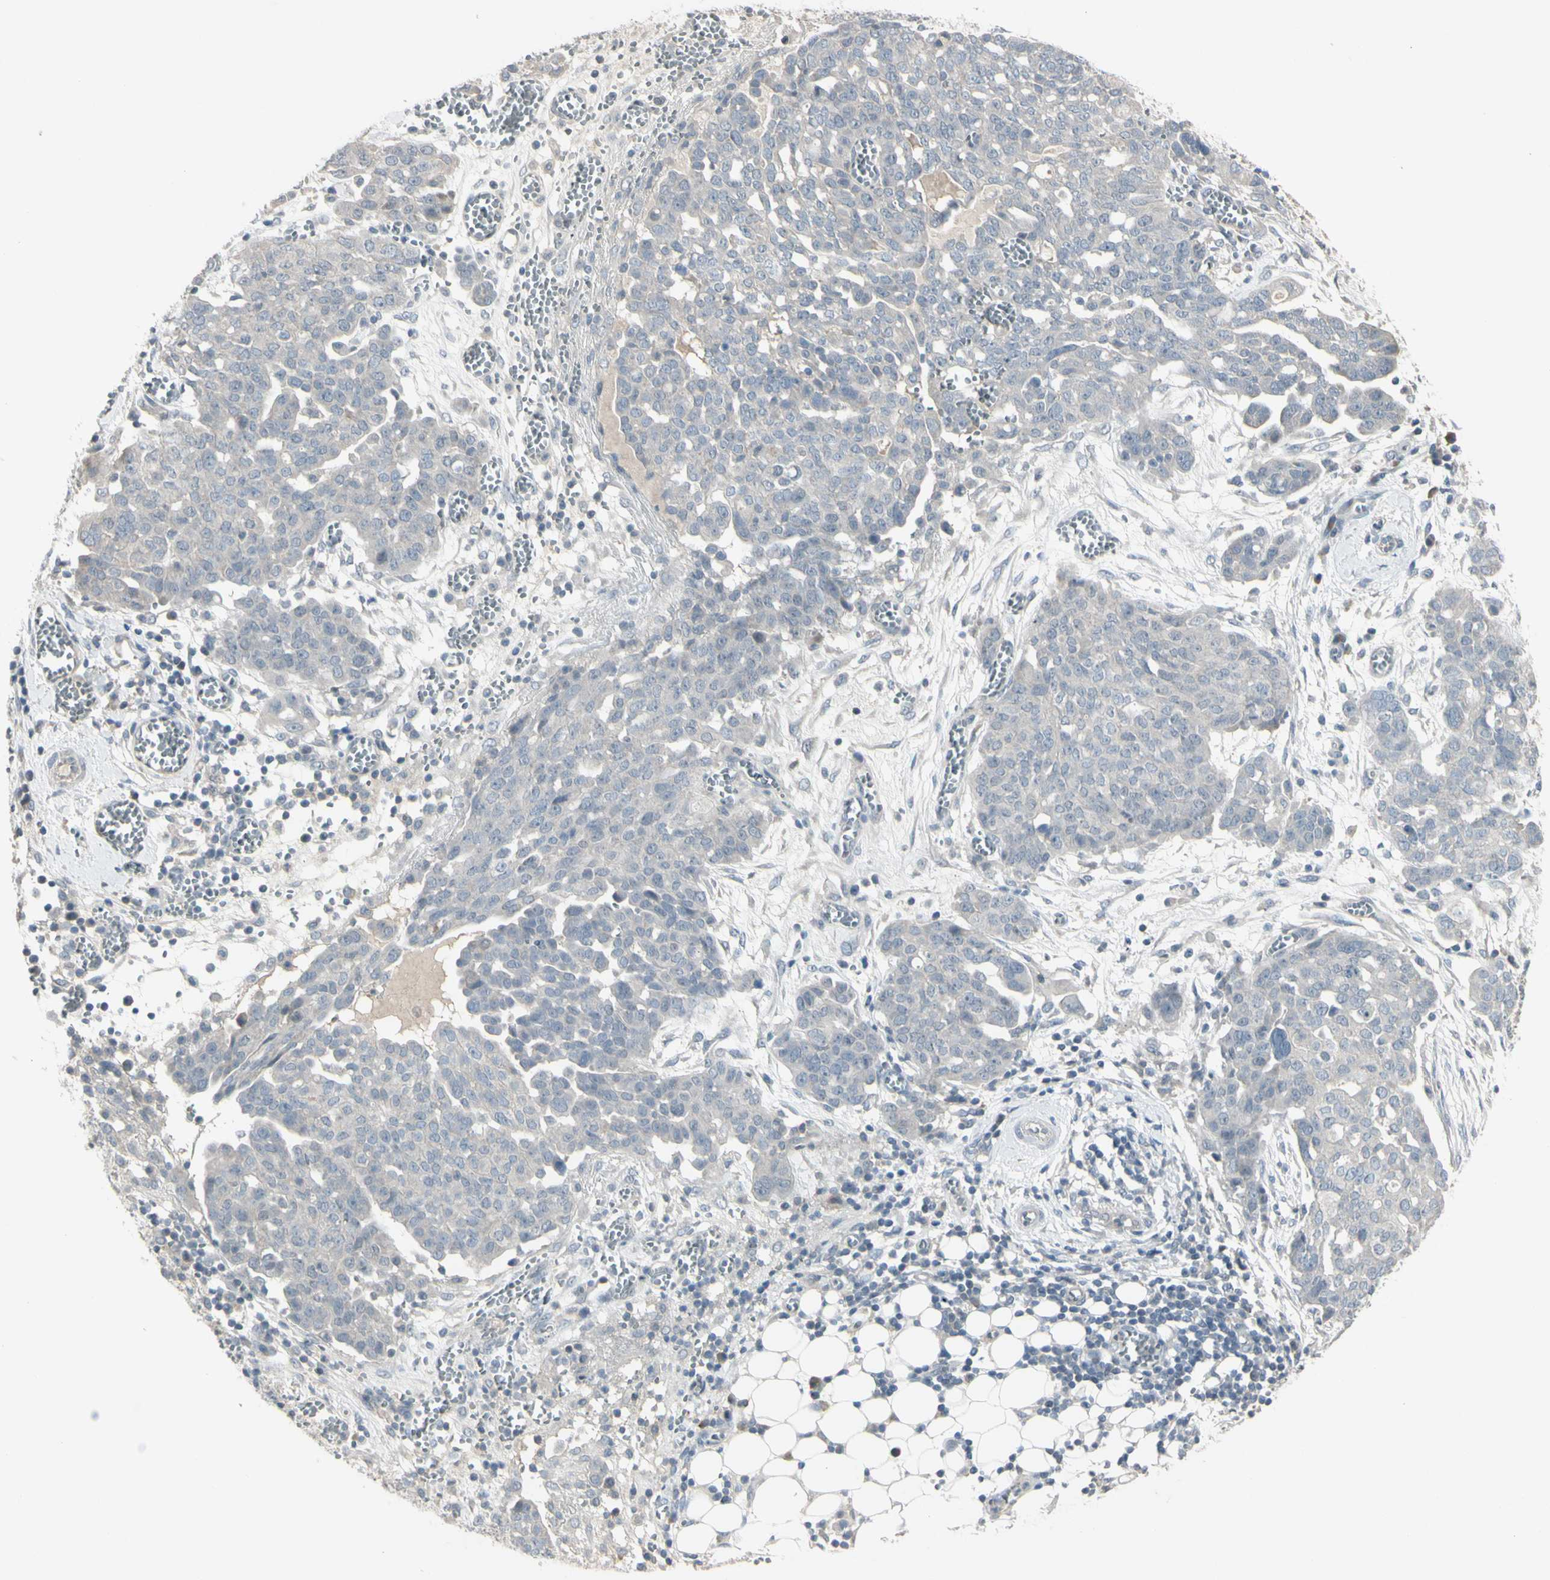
{"staining": {"intensity": "negative", "quantity": "none", "location": "none"}, "tissue": "ovarian cancer", "cell_type": "Tumor cells", "image_type": "cancer", "snomed": [{"axis": "morphology", "description": "Cystadenocarcinoma, serous, NOS"}, {"axis": "topography", "description": "Soft tissue"}, {"axis": "topography", "description": "Ovary"}], "caption": "Immunohistochemistry image of neoplastic tissue: ovarian cancer (serous cystadenocarcinoma) stained with DAB exhibits no significant protein positivity in tumor cells.", "gene": "PIAS4", "patient": {"sex": "female", "age": 57}}